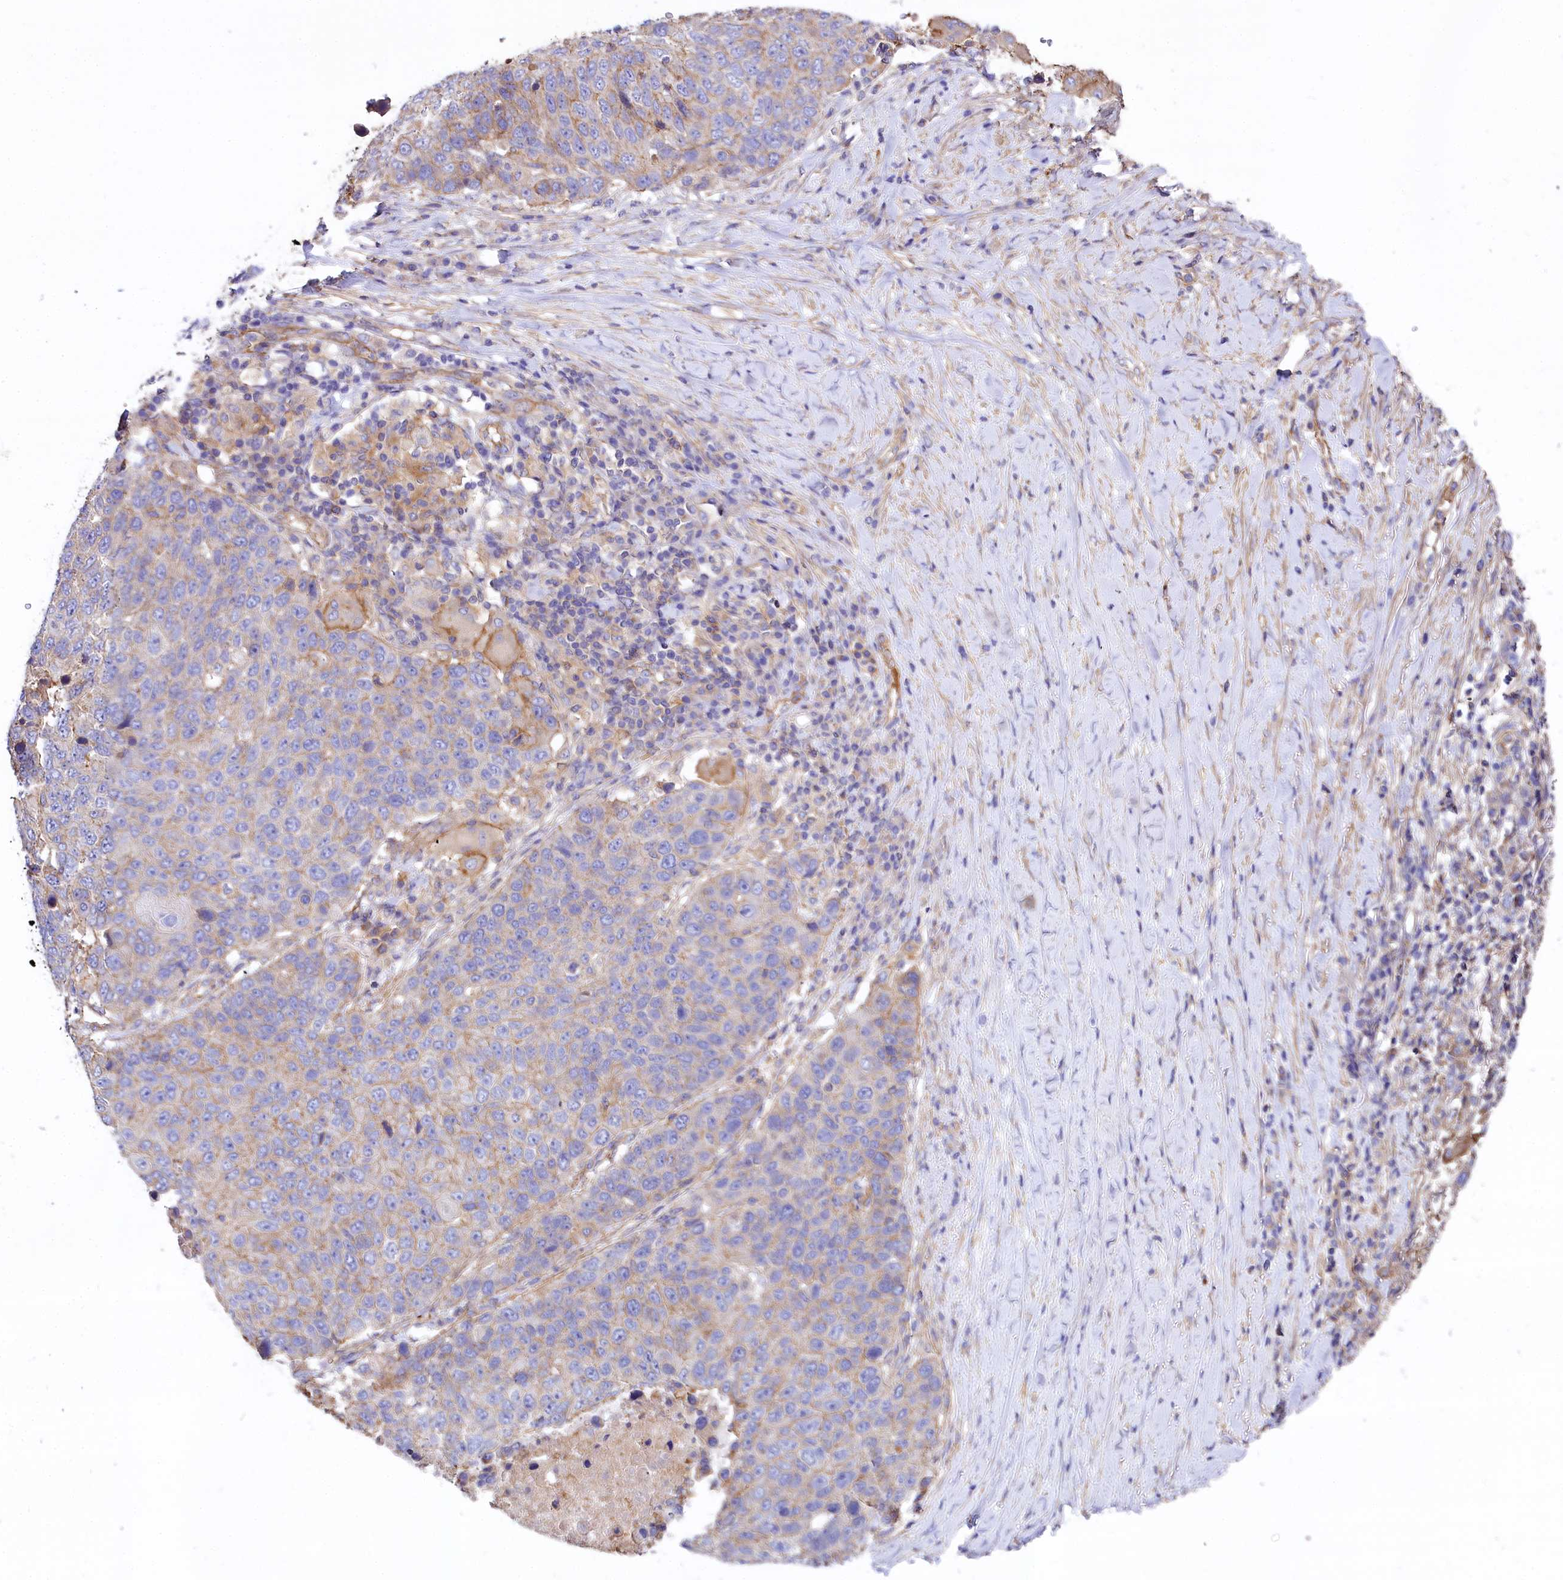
{"staining": {"intensity": "negative", "quantity": "none", "location": "none"}, "tissue": "lung cancer", "cell_type": "Tumor cells", "image_type": "cancer", "snomed": [{"axis": "morphology", "description": "Normal tissue, NOS"}, {"axis": "morphology", "description": "Squamous cell carcinoma, NOS"}, {"axis": "topography", "description": "Lymph node"}, {"axis": "topography", "description": "Lung"}], "caption": "Tumor cells show no significant protein staining in squamous cell carcinoma (lung).", "gene": "FCHSD2", "patient": {"sex": "male", "age": 66}}